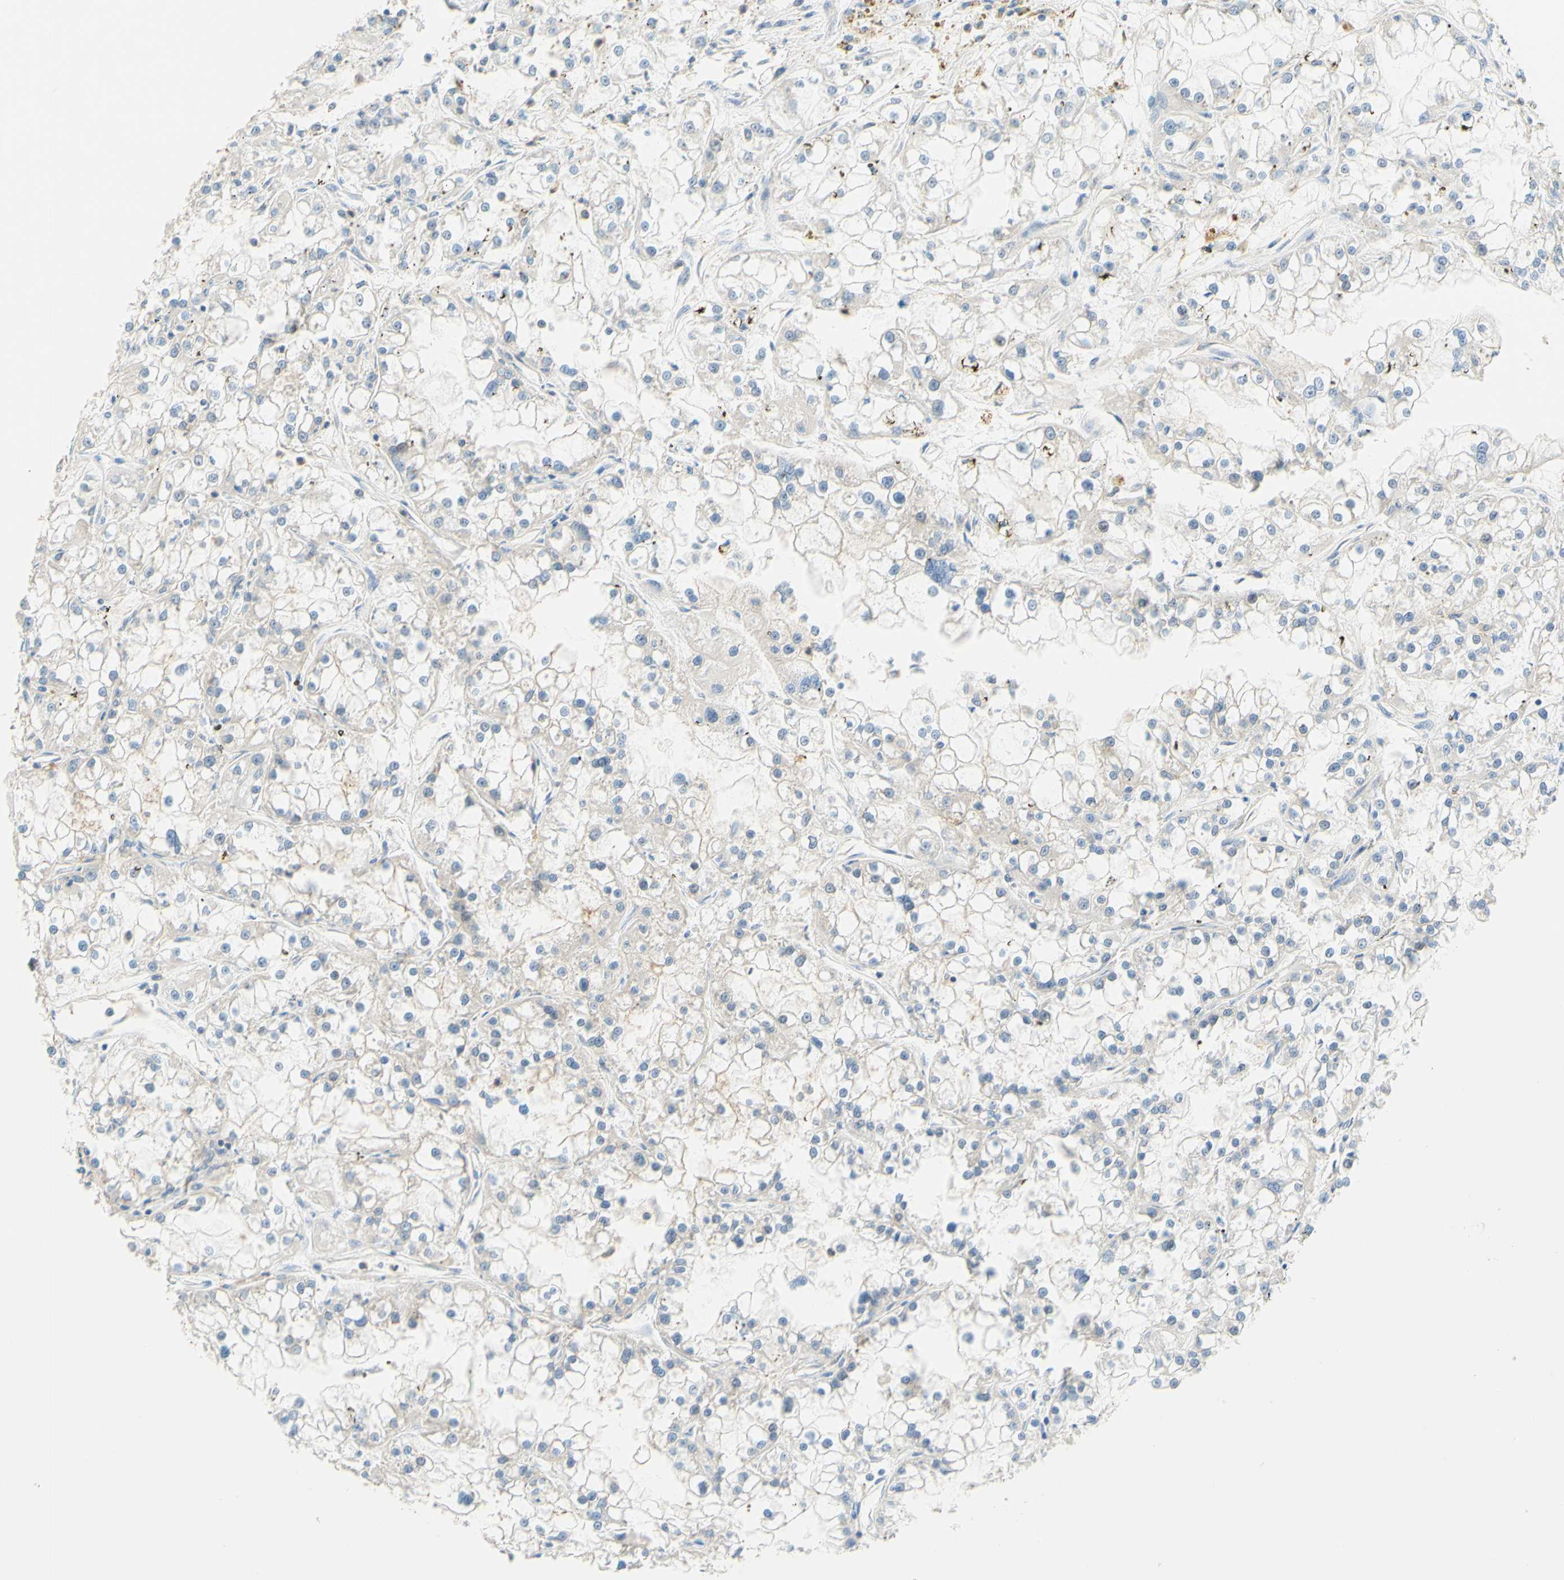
{"staining": {"intensity": "negative", "quantity": "none", "location": "none"}, "tissue": "renal cancer", "cell_type": "Tumor cells", "image_type": "cancer", "snomed": [{"axis": "morphology", "description": "Adenocarcinoma, NOS"}, {"axis": "topography", "description": "Kidney"}], "caption": "High magnification brightfield microscopy of renal cancer stained with DAB (brown) and counterstained with hematoxylin (blue): tumor cells show no significant positivity. (DAB (3,3'-diaminobenzidine) IHC visualized using brightfield microscopy, high magnification).", "gene": "C2CD2L", "patient": {"sex": "female", "age": 52}}